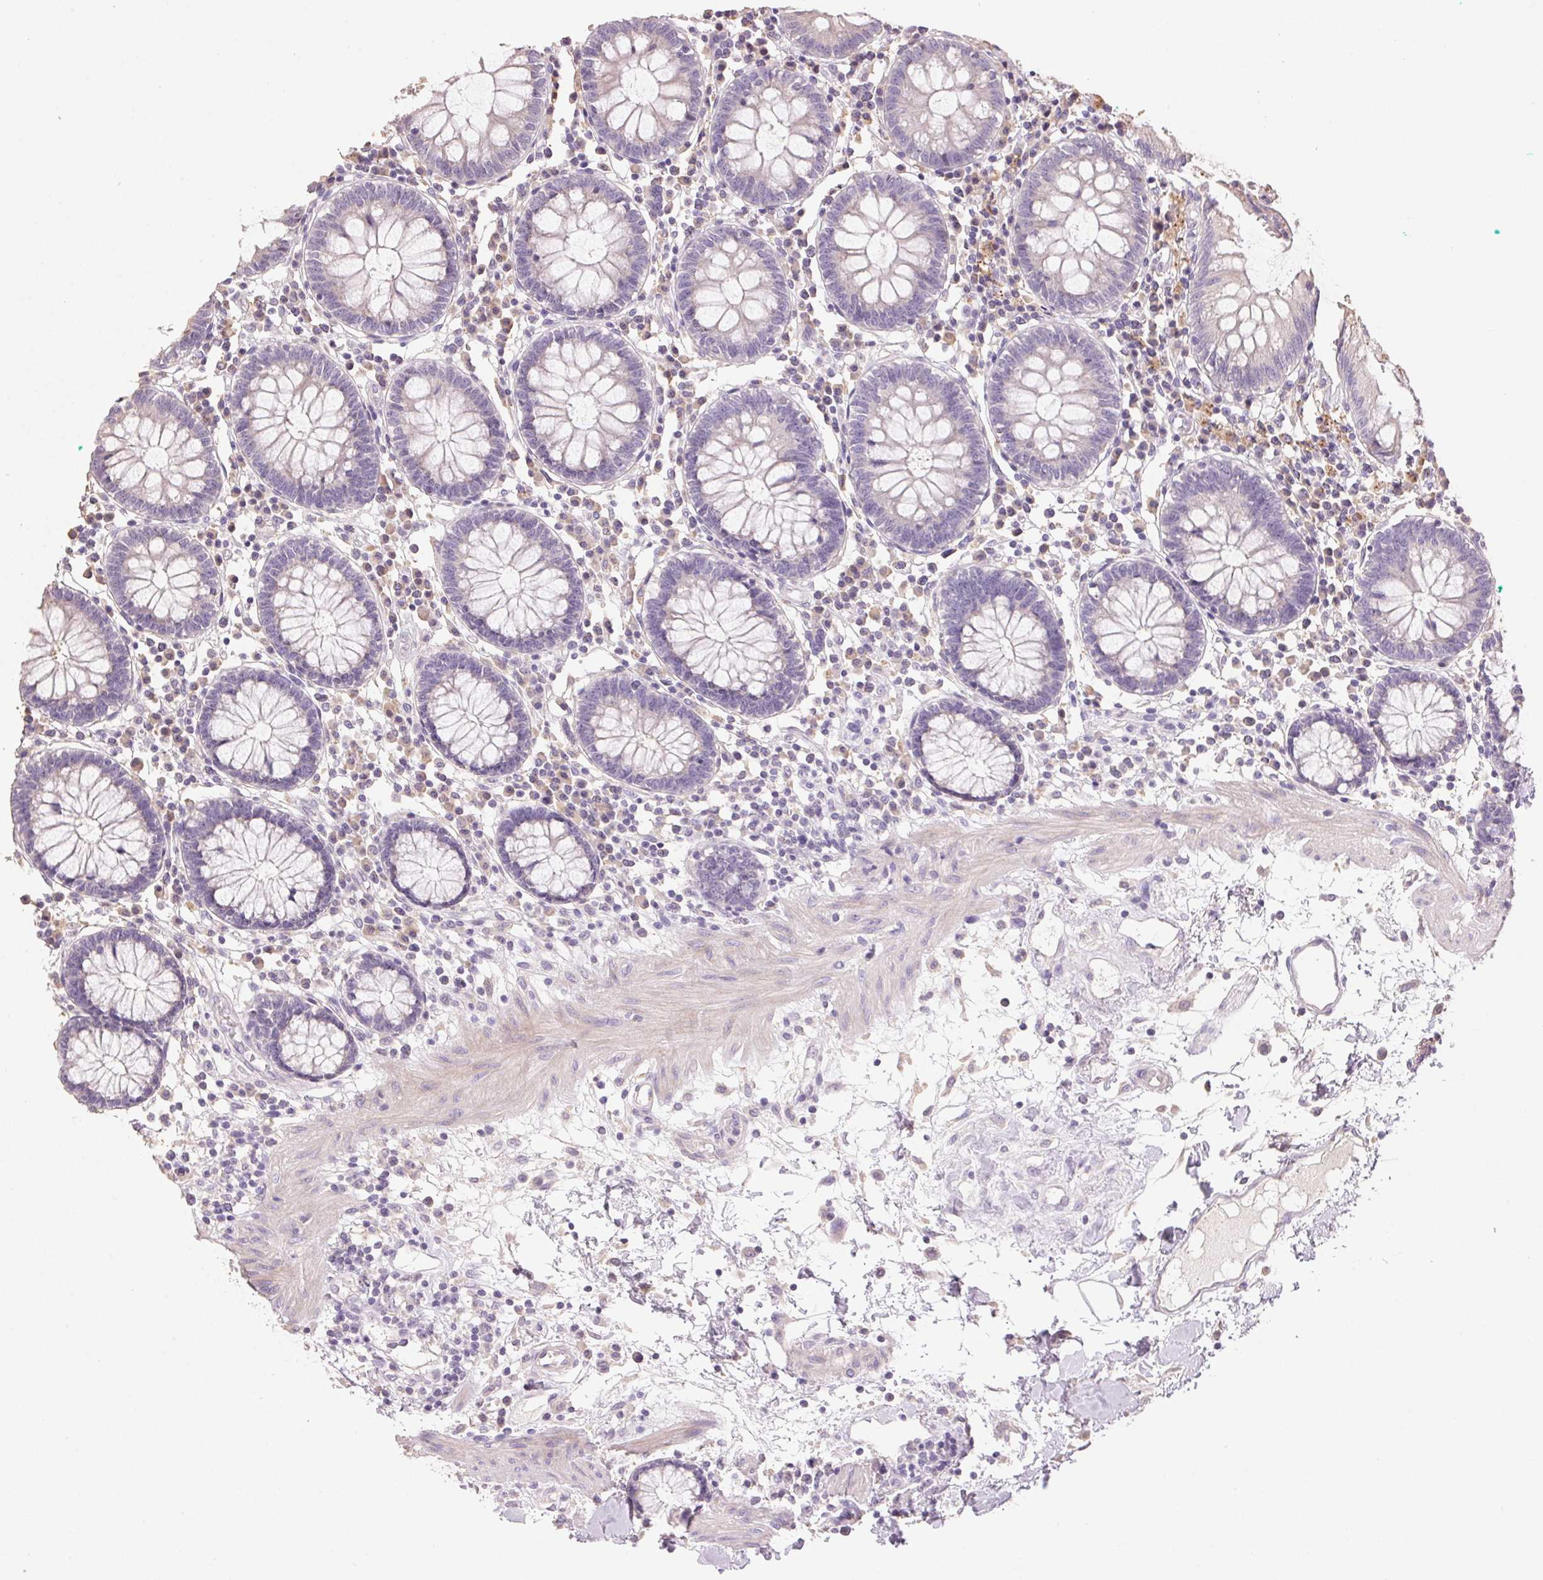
{"staining": {"intensity": "negative", "quantity": "none", "location": "none"}, "tissue": "colon", "cell_type": "Endothelial cells", "image_type": "normal", "snomed": [{"axis": "morphology", "description": "Normal tissue, NOS"}, {"axis": "morphology", "description": "Adenocarcinoma, NOS"}, {"axis": "topography", "description": "Colon"}], "caption": "DAB immunohistochemical staining of normal colon shows no significant positivity in endothelial cells.", "gene": "LYZL6", "patient": {"sex": "male", "age": 83}}